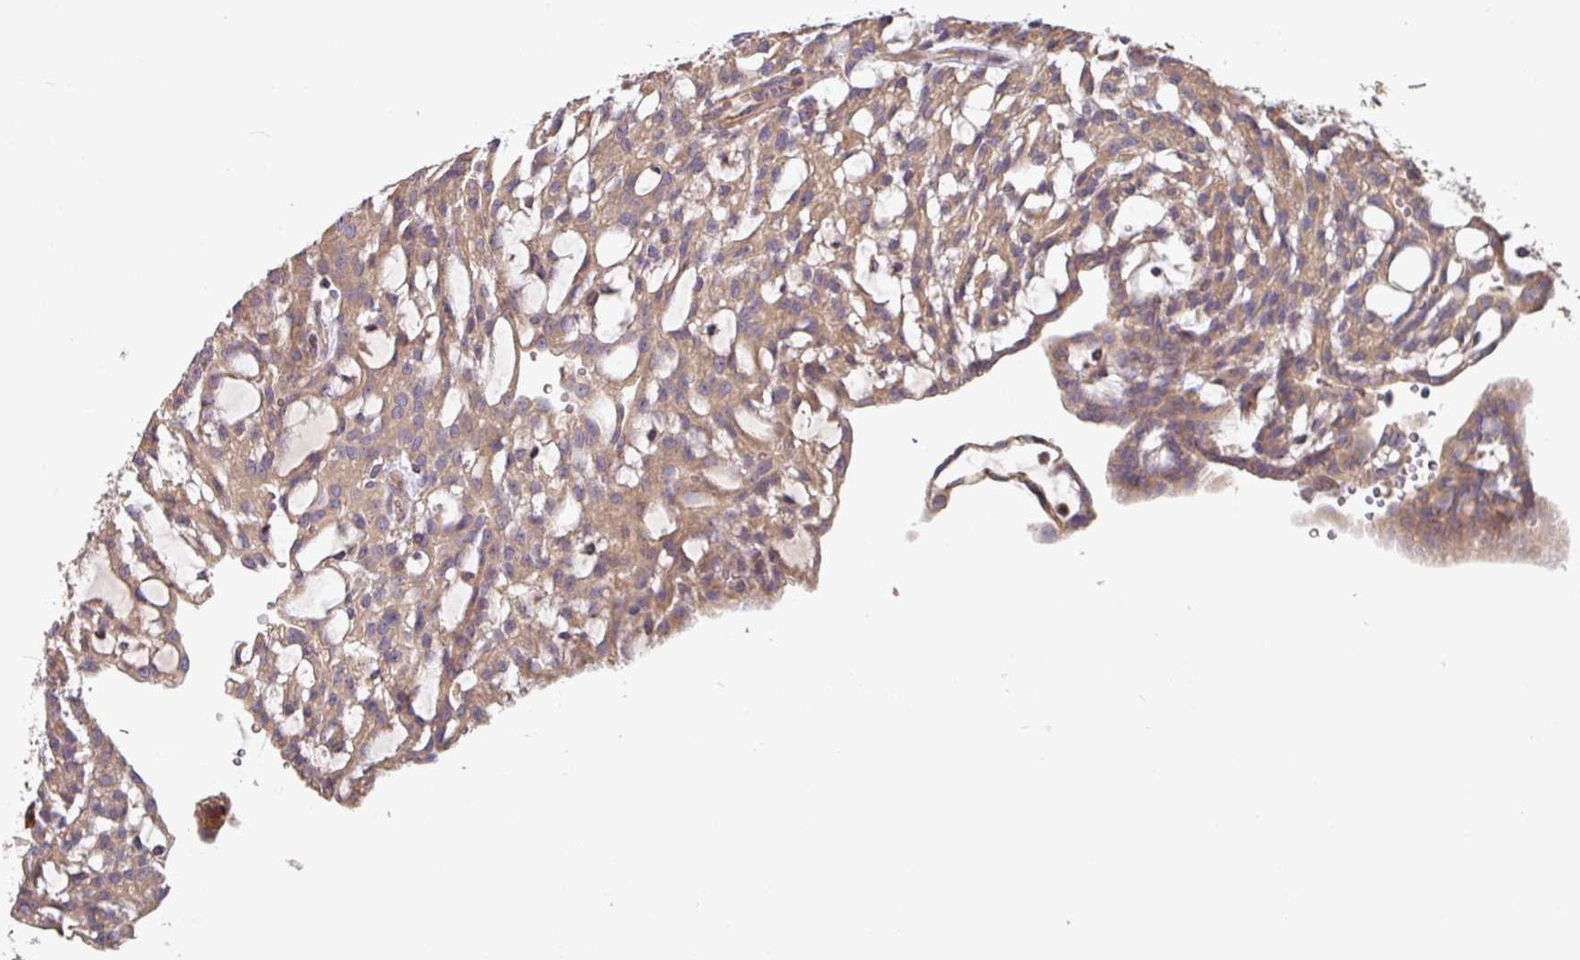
{"staining": {"intensity": "moderate", "quantity": ">75%", "location": "cytoplasmic/membranous"}, "tissue": "renal cancer", "cell_type": "Tumor cells", "image_type": "cancer", "snomed": [{"axis": "morphology", "description": "Adenocarcinoma, NOS"}, {"axis": "topography", "description": "Kidney"}], "caption": "Protein expression analysis of human renal cancer (adenocarcinoma) reveals moderate cytoplasmic/membranous staining in approximately >75% of tumor cells. The protein of interest is shown in brown color, while the nuclei are stained blue.", "gene": "SIK1", "patient": {"sex": "male", "age": 63}}